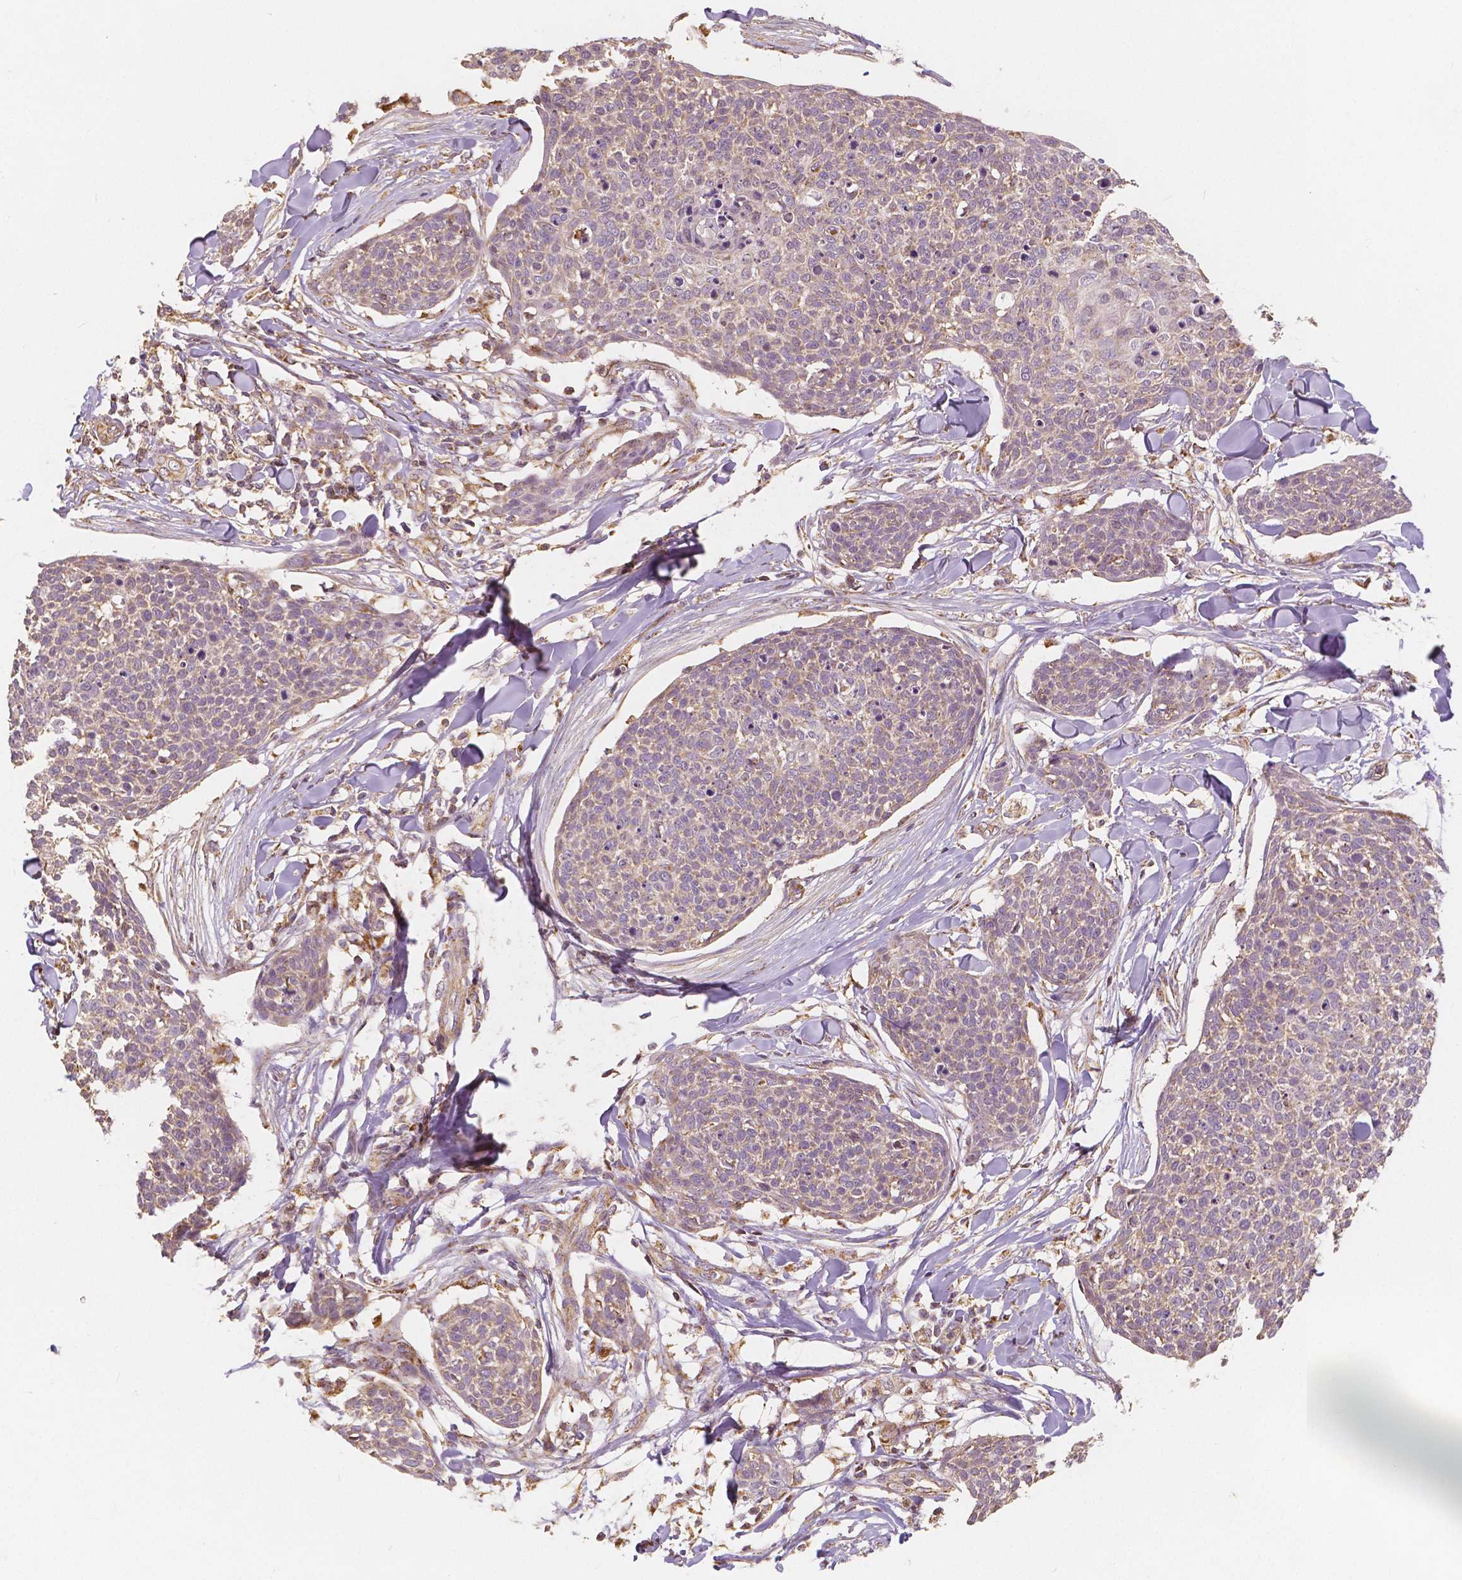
{"staining": {"intensity": "weak", "quantity": "25%-75%", "location": "cytoplasmic/membranous"}, "tissue": "skin cancer", "cell_type": "Tumor cells", "image_type": "cancer", "snomed": [{"axis": "morphology", "description": "Squamous cell carcinoma, NOS"}, {"axis": "topography", "description": "Skin"}, {"axis": "topography", "description": "Vulva"}], "caption": "Immunohistochemical staining of human skin squamous cell carcinoma exhibits low levels of weak cytoplasmic/membranous positivity in approximately 25%-75% of tumor cells. (Brightfield microscopy of DAB IHC at high magnification).", "gene": "PEX26", "patient": {"sex": "female", "age": 75}}